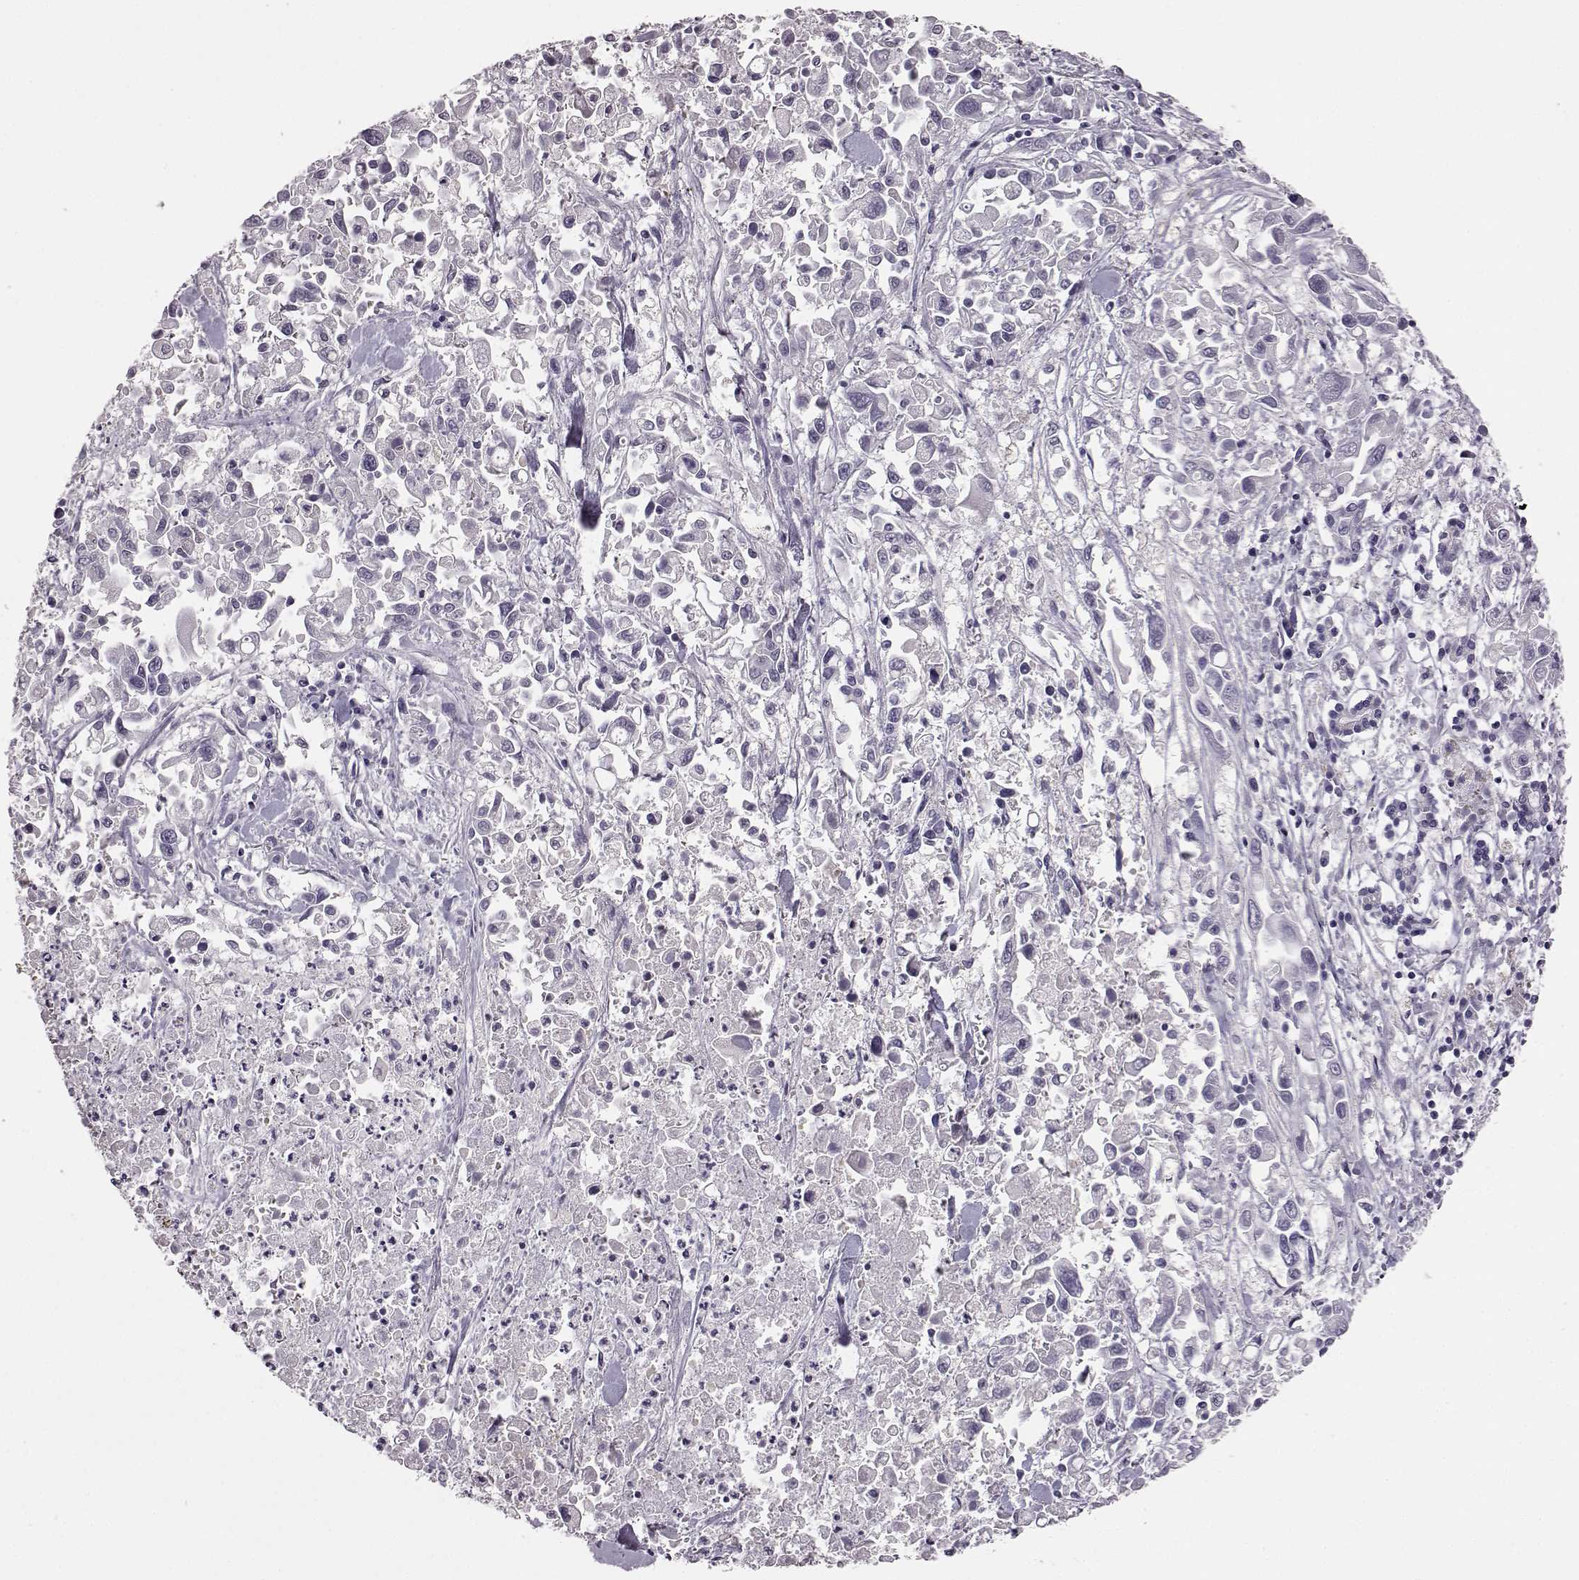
{"staining": {"intensity": "negative", "quantity": "none", "location": "none"}, "tissue": "pancreatic cancer", "cell_type": "Tumor cells", "image_type": "cancer", "snomed": [{"axis": "morphology", "description": "Adenocarcinoma, NOS"}, {"axis": "topography", "description": "Pancreas"}], "caption": "Image shows no significant protein positivity in tumor cells of pancreatic cancer.", "gene": "C10orf62", "patient": {"sex": "female", "age": 83}}